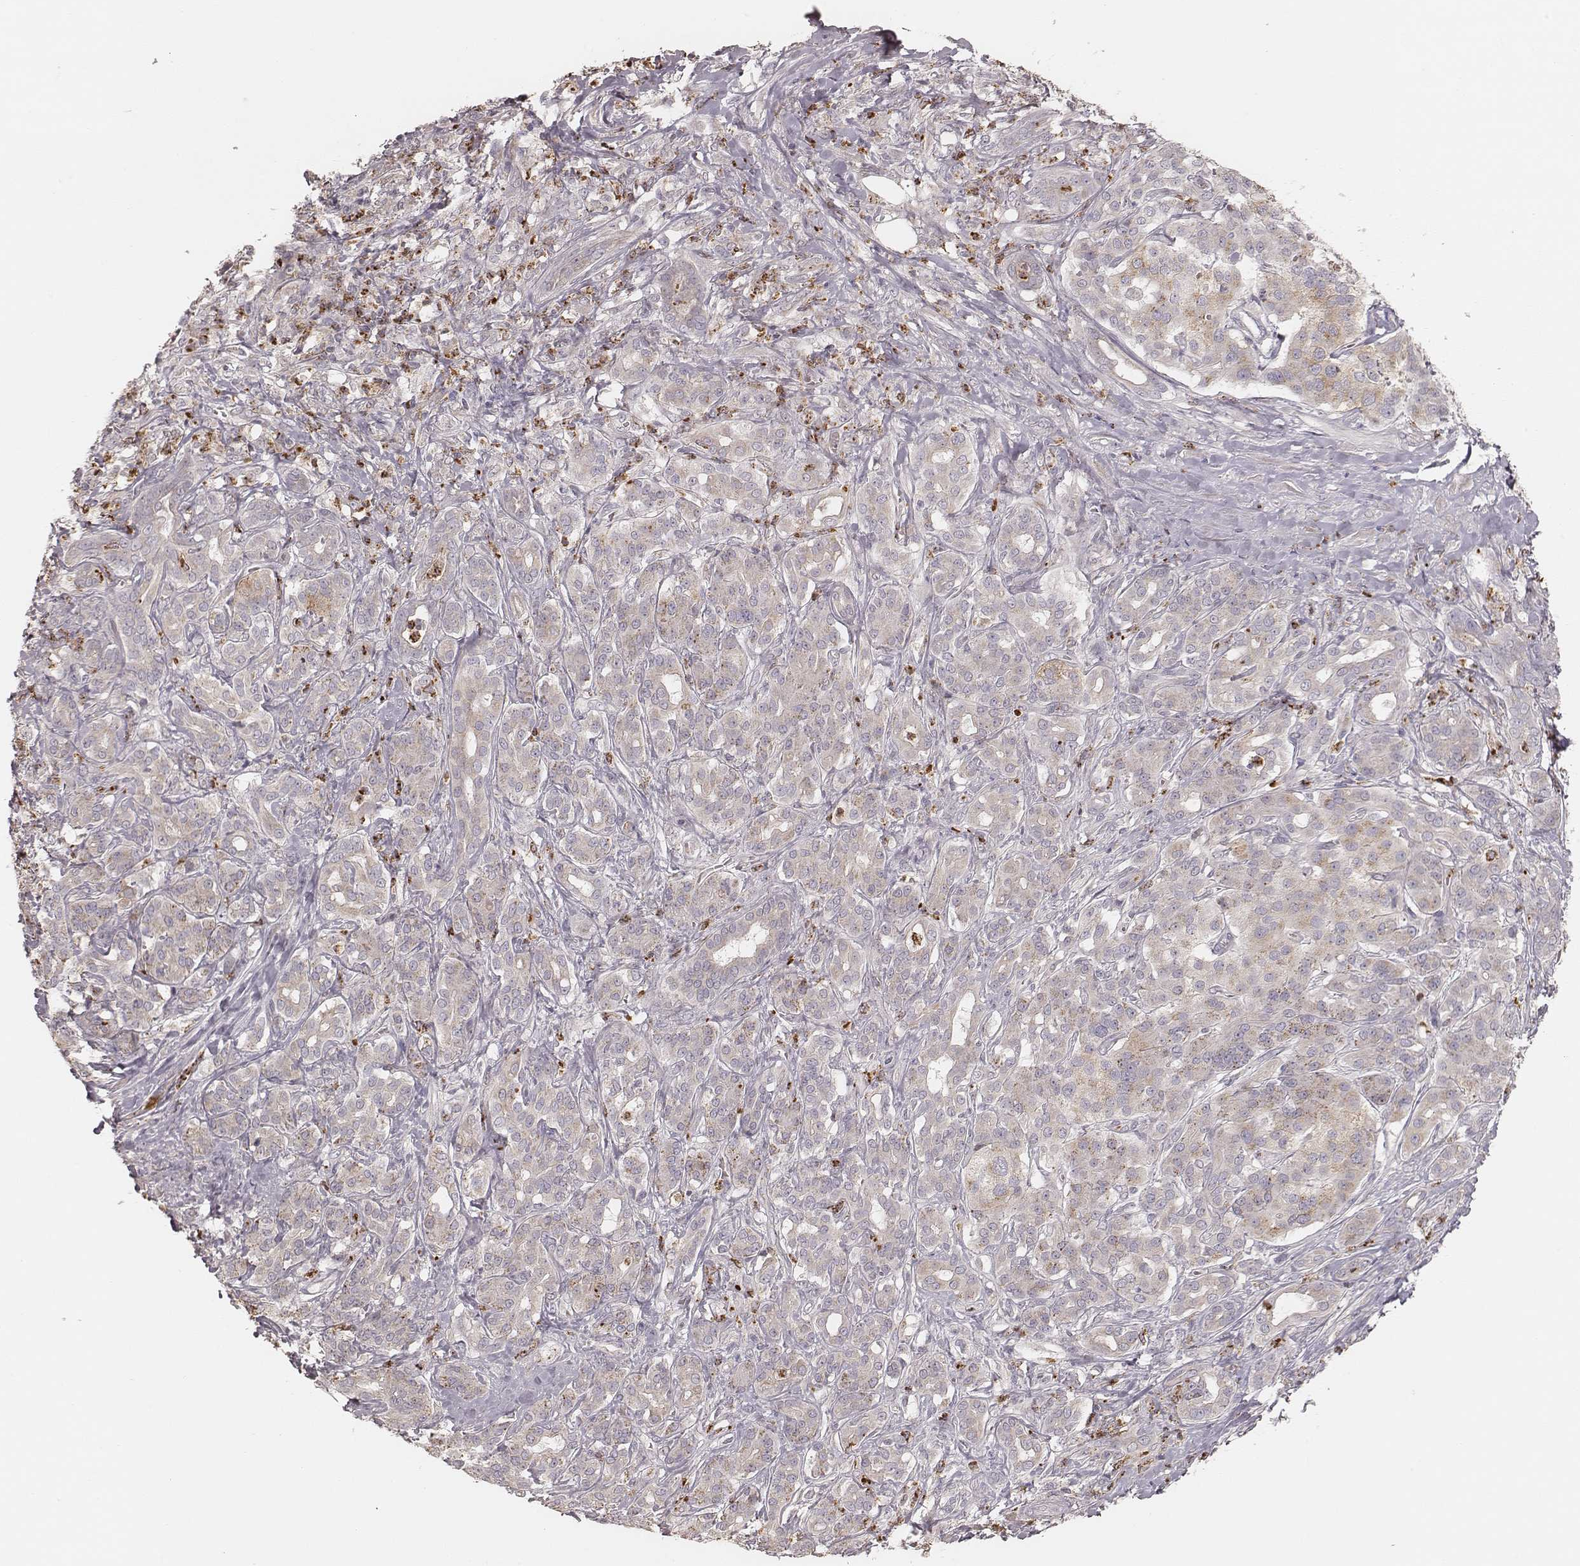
{"staining": {"intensity": "weak", "quantity": ">75%", "location": "cytoplasmic/membranous"}, "tissue": "pancreatic cancer", "cell_type": "Tumor cells", "image_type": "cancer", "snomed": [{"axis": "morphology", "description": "Normal tissue, NOS"}, {"axis": "morphology", "description": "Inflammation, NOS"}, {"axis": "morphology", "description": "Adenocarcinoma, NOS"}, {"axis": "topography", "description": "Pancreas"}], "caption": "This histopathology image reveals pancreatic cancer (adenocarcinoma) stained with IHC to label a protein in brown. The cytoplasmic/membranous of tumor cells show weak positivity for the protein. Nuclei are counter-stained blue.", "gene": "ABCA7", "patient": {"sex": "male", "age": 57}}